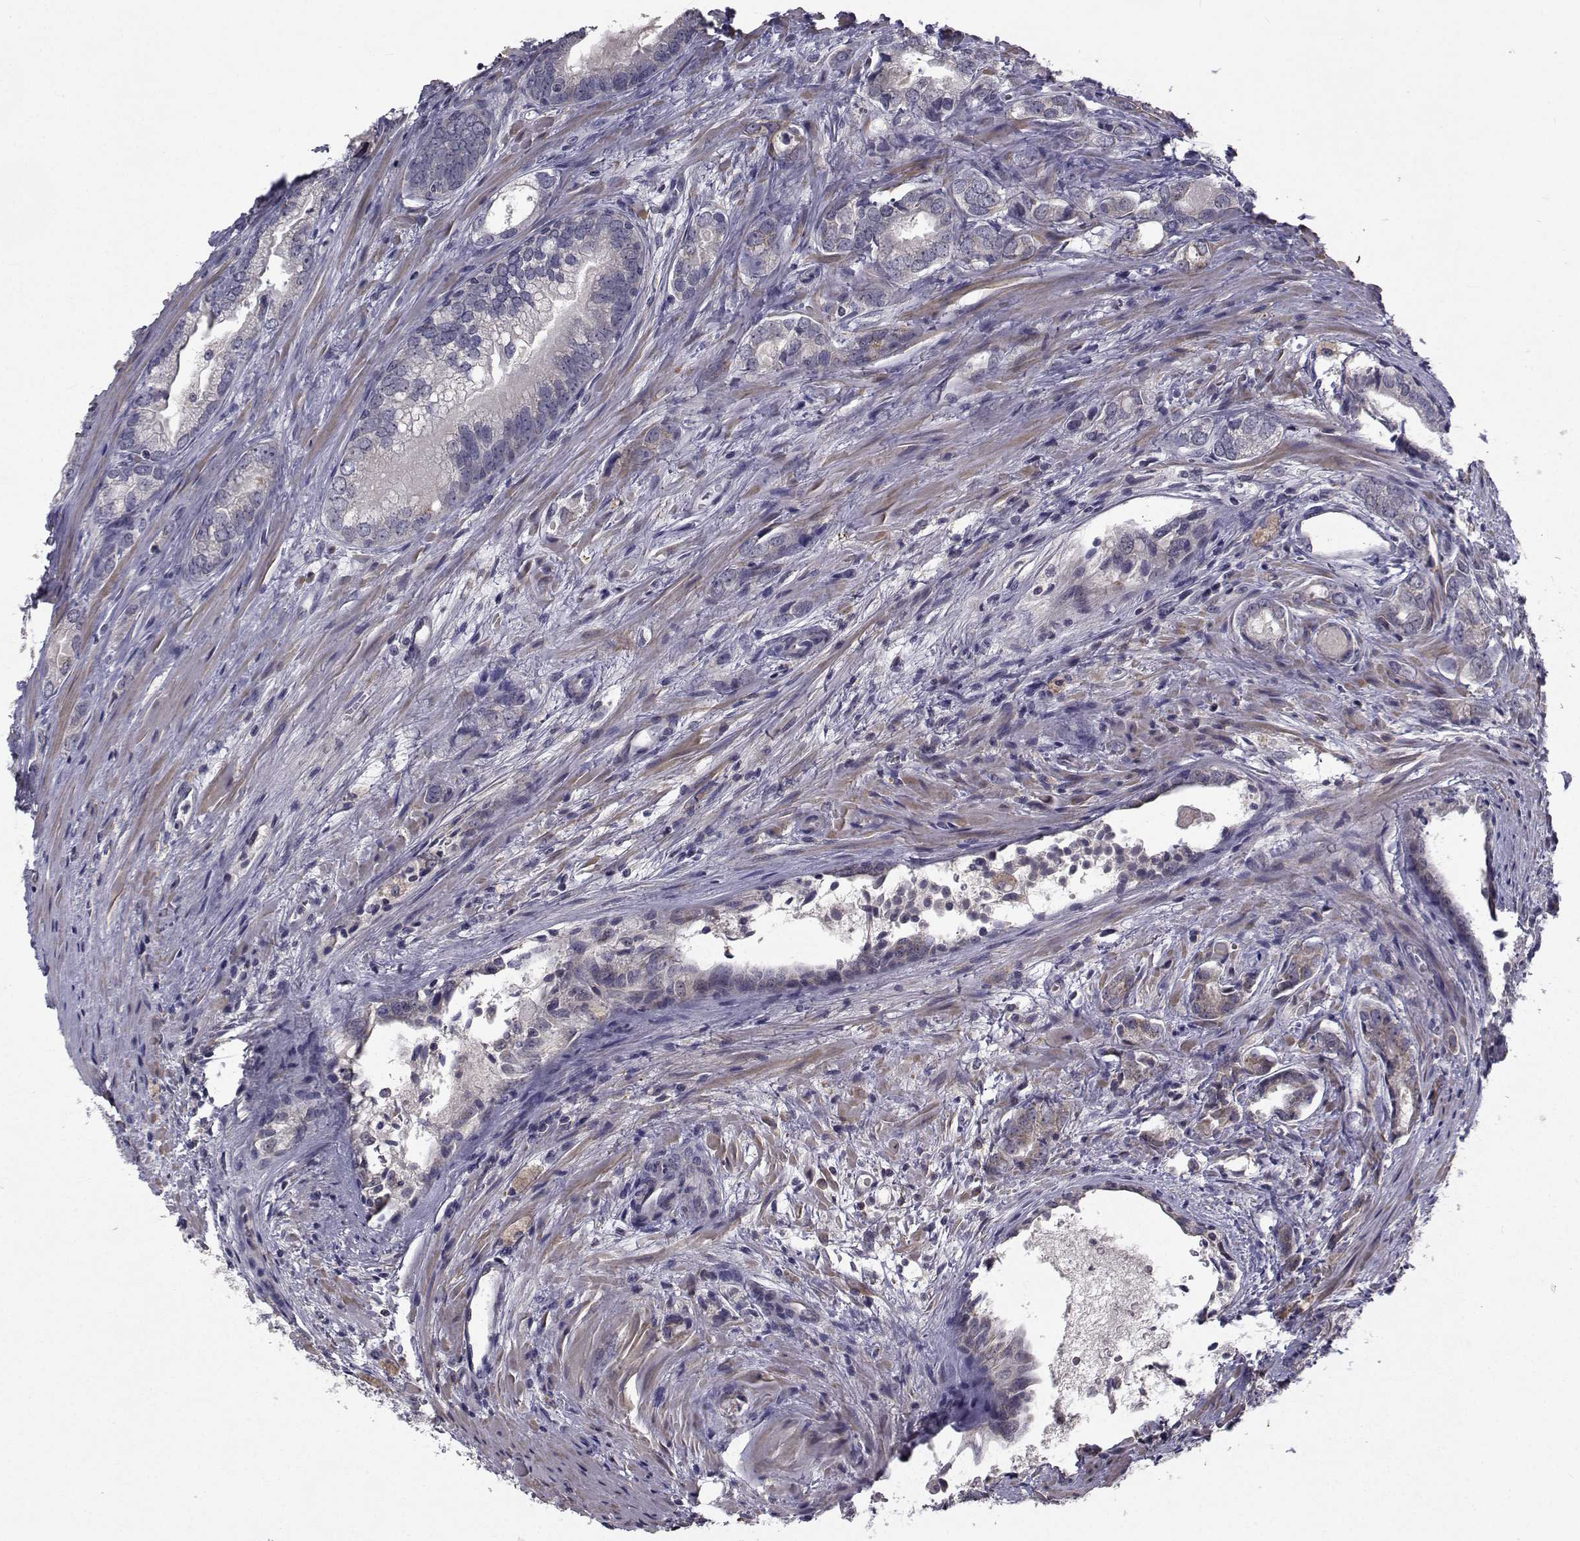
{"staining": {"intensity": "moderate", "quantity": "<25%", "location": "cytoplasmic/membranous"}, "tissue": "prostate cancer", "cell_type": "Tumor cells", "image_type": "cancer", "snomed": [{"axis": "morphology", "description": "Adenocarcinoma, NOS"}, {"axis": "morphology", "description": "Adenocarcinoma, High grade"}, {"axis": "topography", "description": "Prostate"}], "caption": "Approximately <25% of tumor cells in human prostate adenocarcinoma display moderate cytoplasmic/membranous protein staining as visualized by brown immunohistochemical staining.", "gene": "FDXR", "patient": {"sex": "male", "age": 70}}